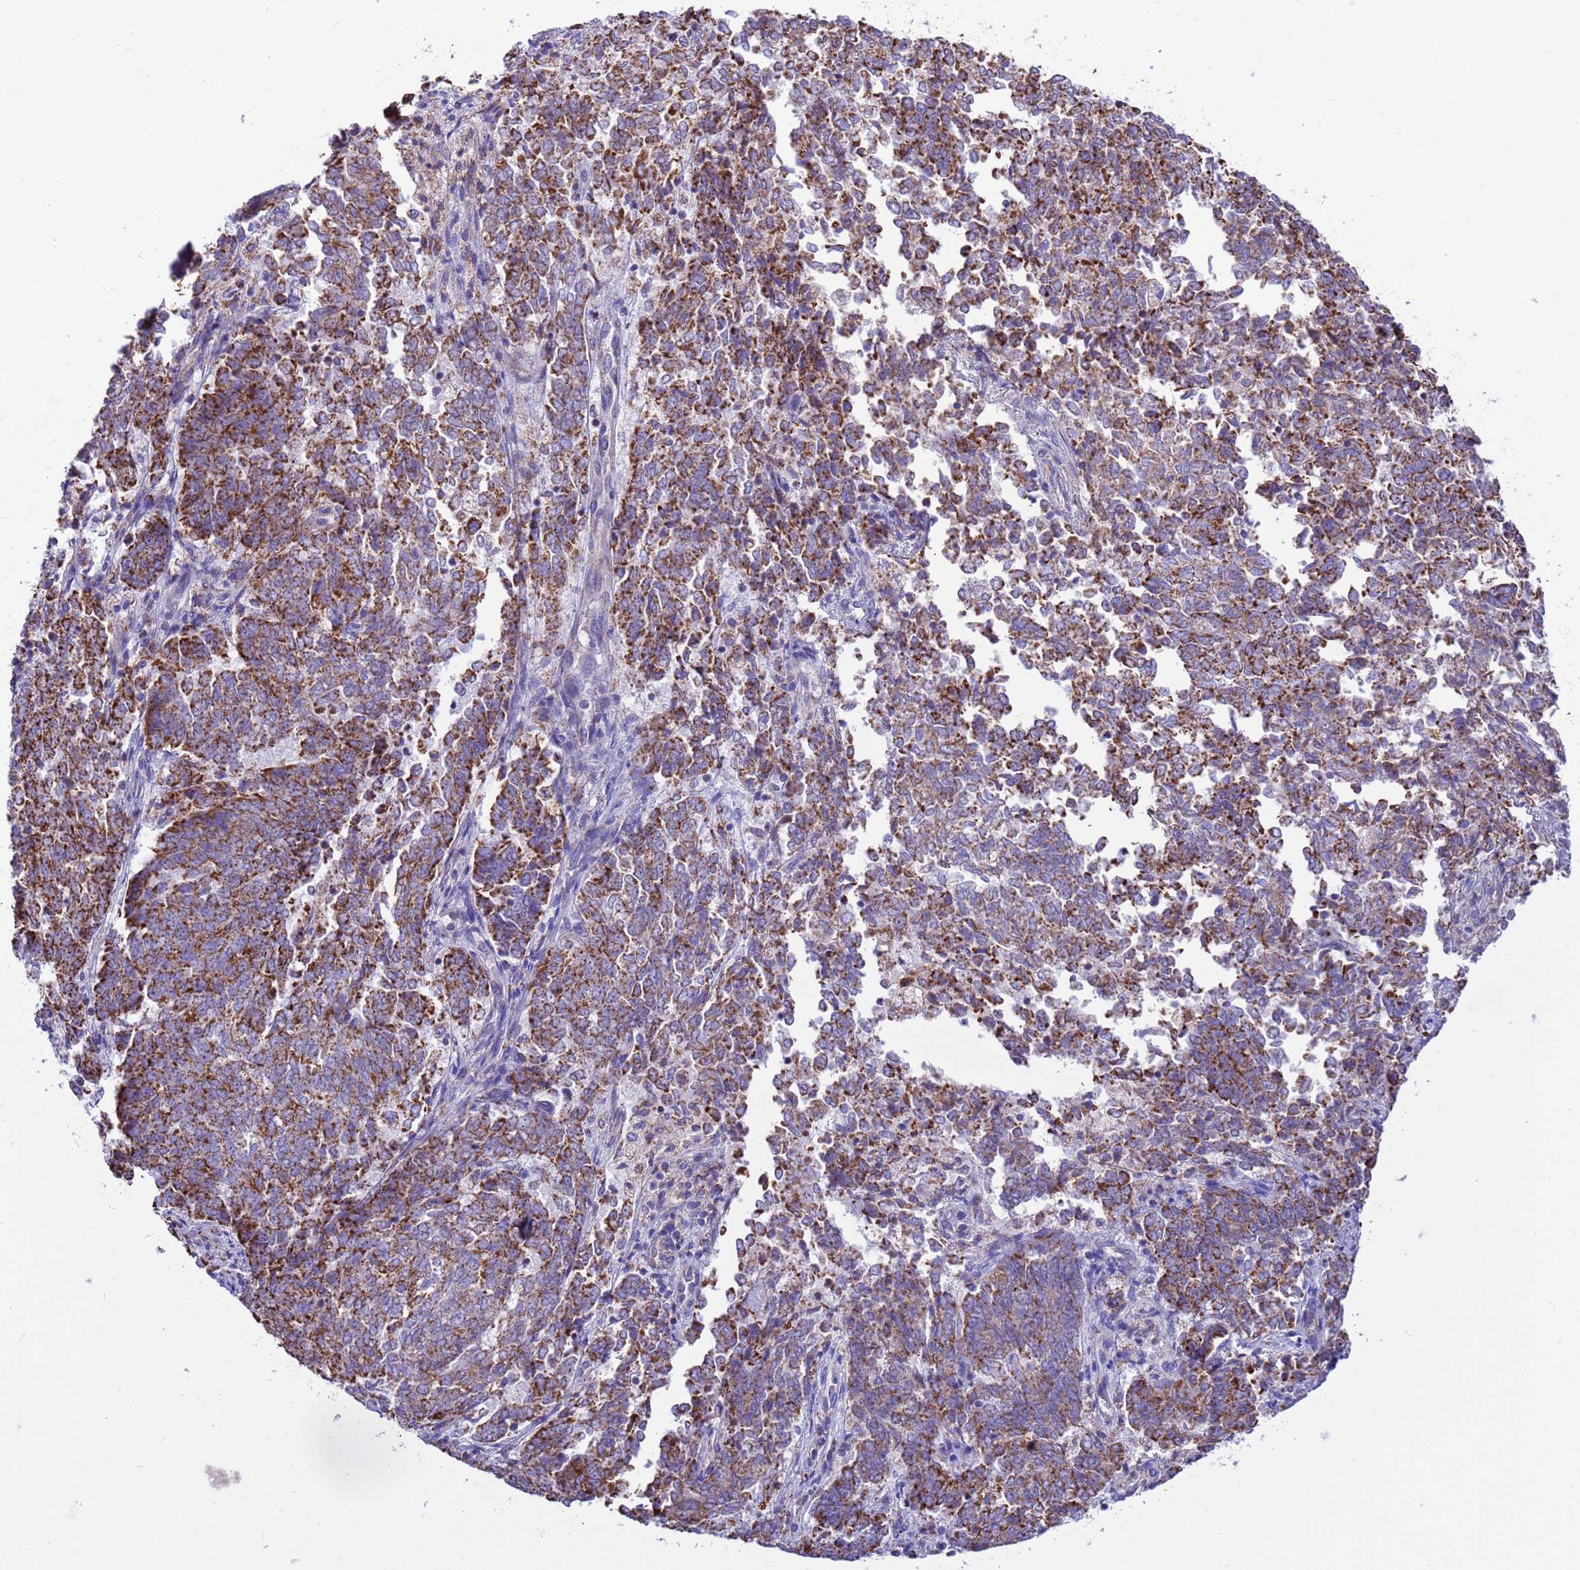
{"staining": {"intensity": "strong", "quantity": ">75%", "location": "cytoplasmic/membranous"}, "tissue": "endometrial cancer", "cell_type": "Tumor cells", "image_type": "cancer", "snomed": [{"axis": "morphology", "description": "Adenocarcinoma, NOS"}, {"axis": "topography", "description": "Endometrium"}], "caption": "Approximately >75% of tumor cells in endometrial adenocarcinoma reveal strong cytoplasmic/membranous protein expression as visualized by brown immunohistochemical staining.", "gene": "RNF165", "patient": {"sex": "female", "age": 80}}